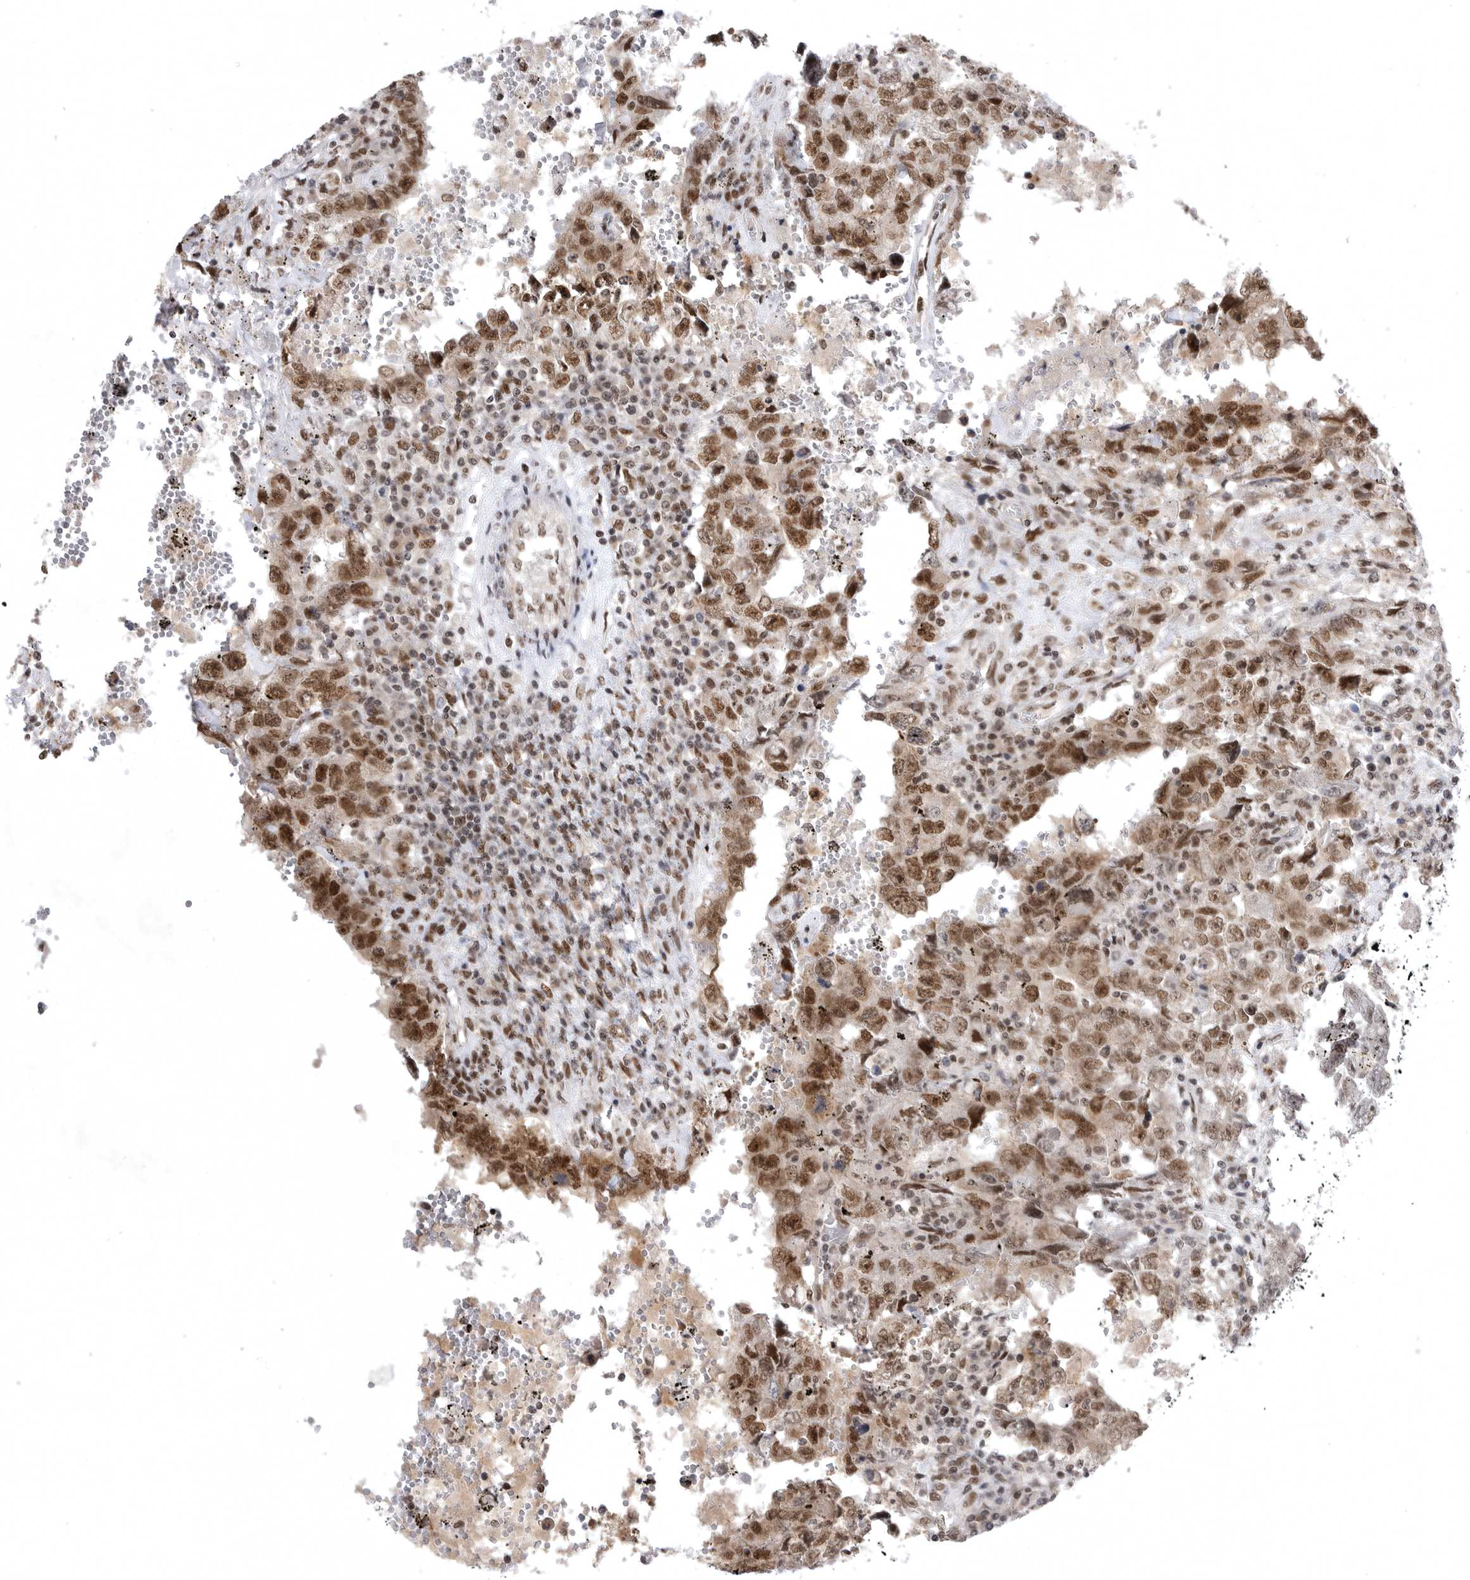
{"staining": {"intensity": "moderate", "quantity": ">75%", "location": "nuclear"}, "tissue": "testis cancer", "cell_type": "Tumor cells", "image_type": "cancer", "snomed": [{"axis": "morphology", "description": "Carcinoma, Embryonal, NOS"}, {"axis": "topography", "description": "Testis"}], "caption": "About >75% of tumor cells in testis cancer (embryonal carcinoma) reveal moderate nuclear protein staining as visualized by brown immunohistochemical staining.", "gene": "ZNF830", "patient": {"sex": "male", "age": 26}}